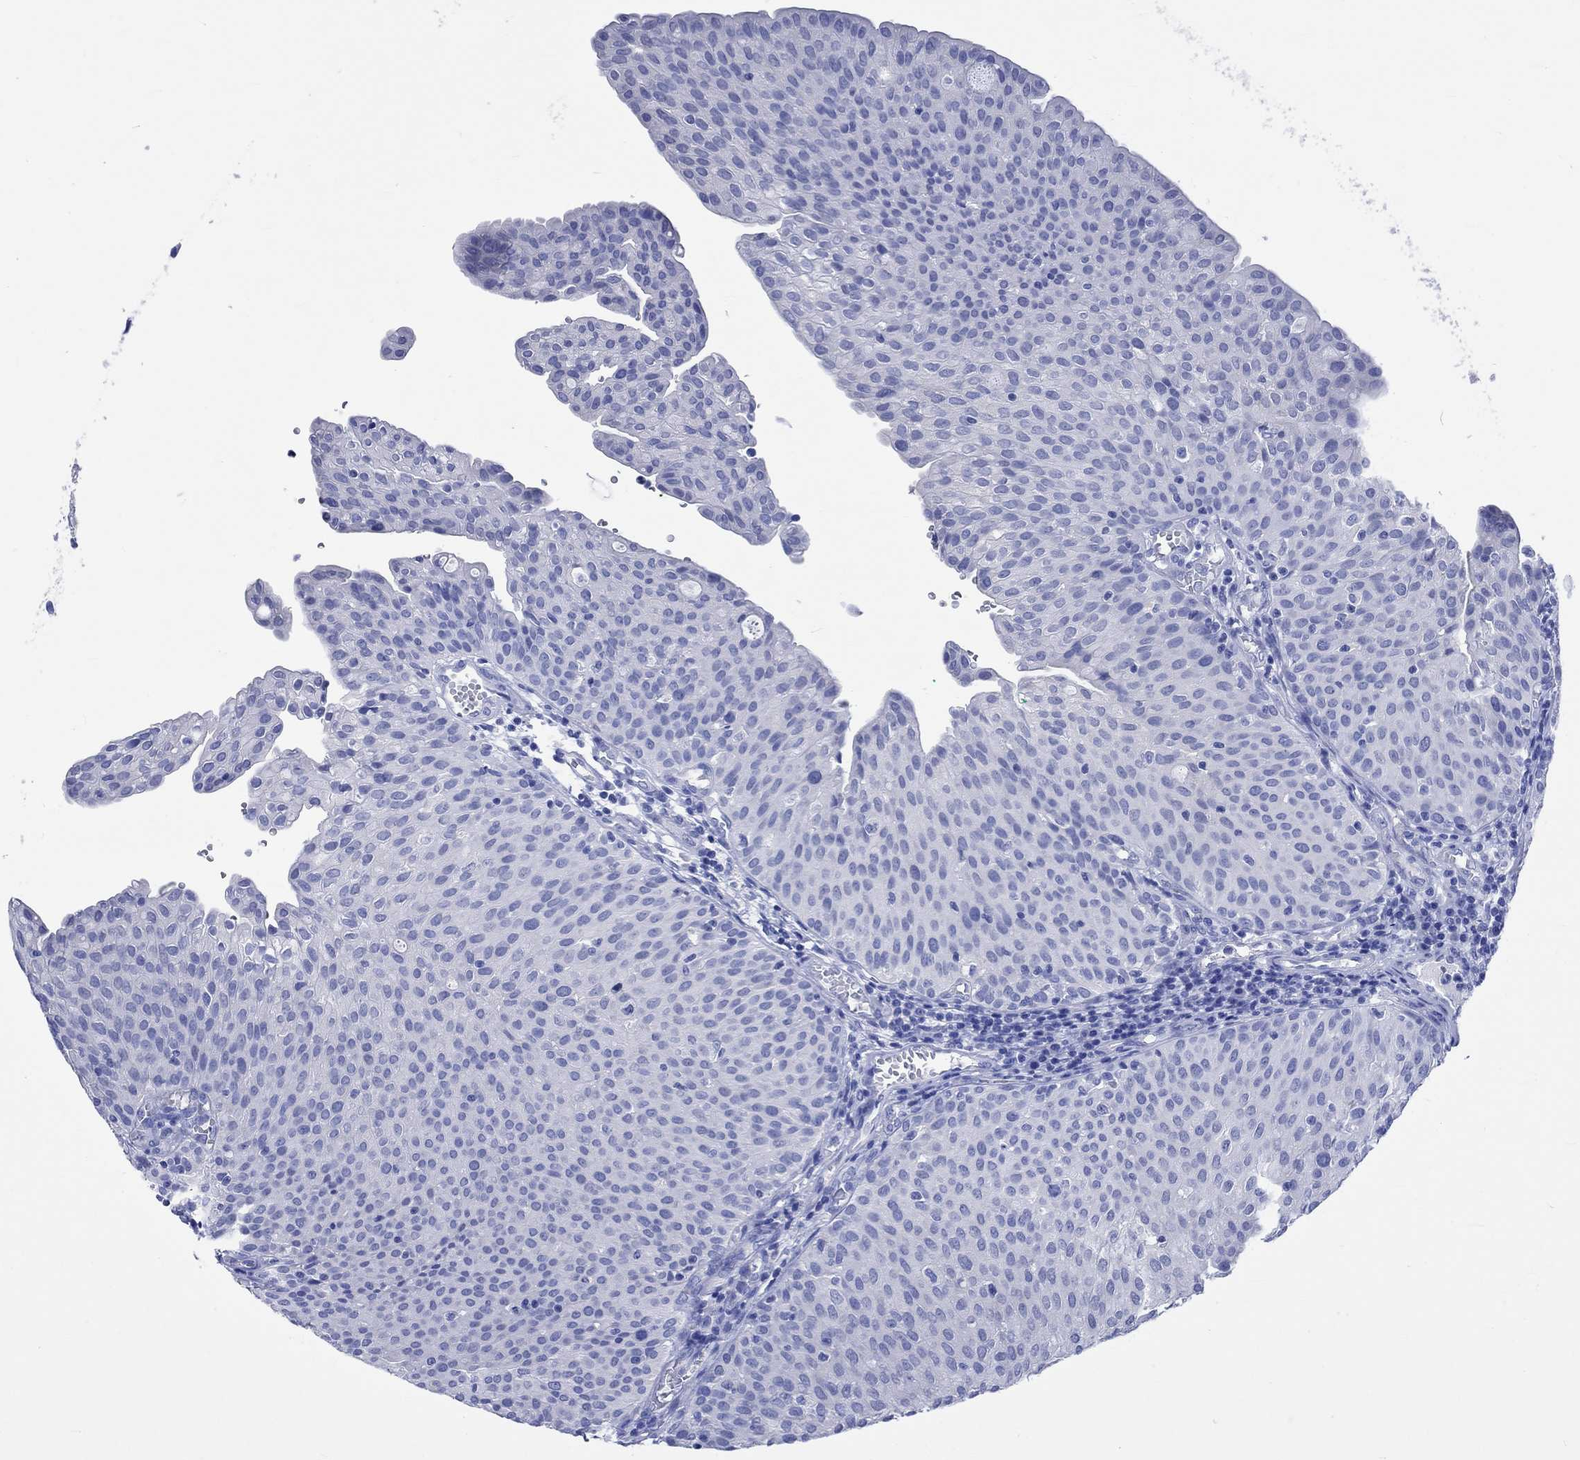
{"staining": {"intensity": "negative", "quantity": "none", "location": "none"}, "tissue": "urothelial cancer", "cell_type": "Tumor cells", "image_type": "cancer", "snomed": [{"axis": "morphology", "description": "Urothelial carcinoma, Low grade"}, {"axis": "topography", "description": "Urinary bladder"}], "caption": "Image shows no significant protein expression in tumor cells of urothelial carcinoma (low-grade).", "gene": "KLHL33", "patient": {"sex": "male", "age": 54}}